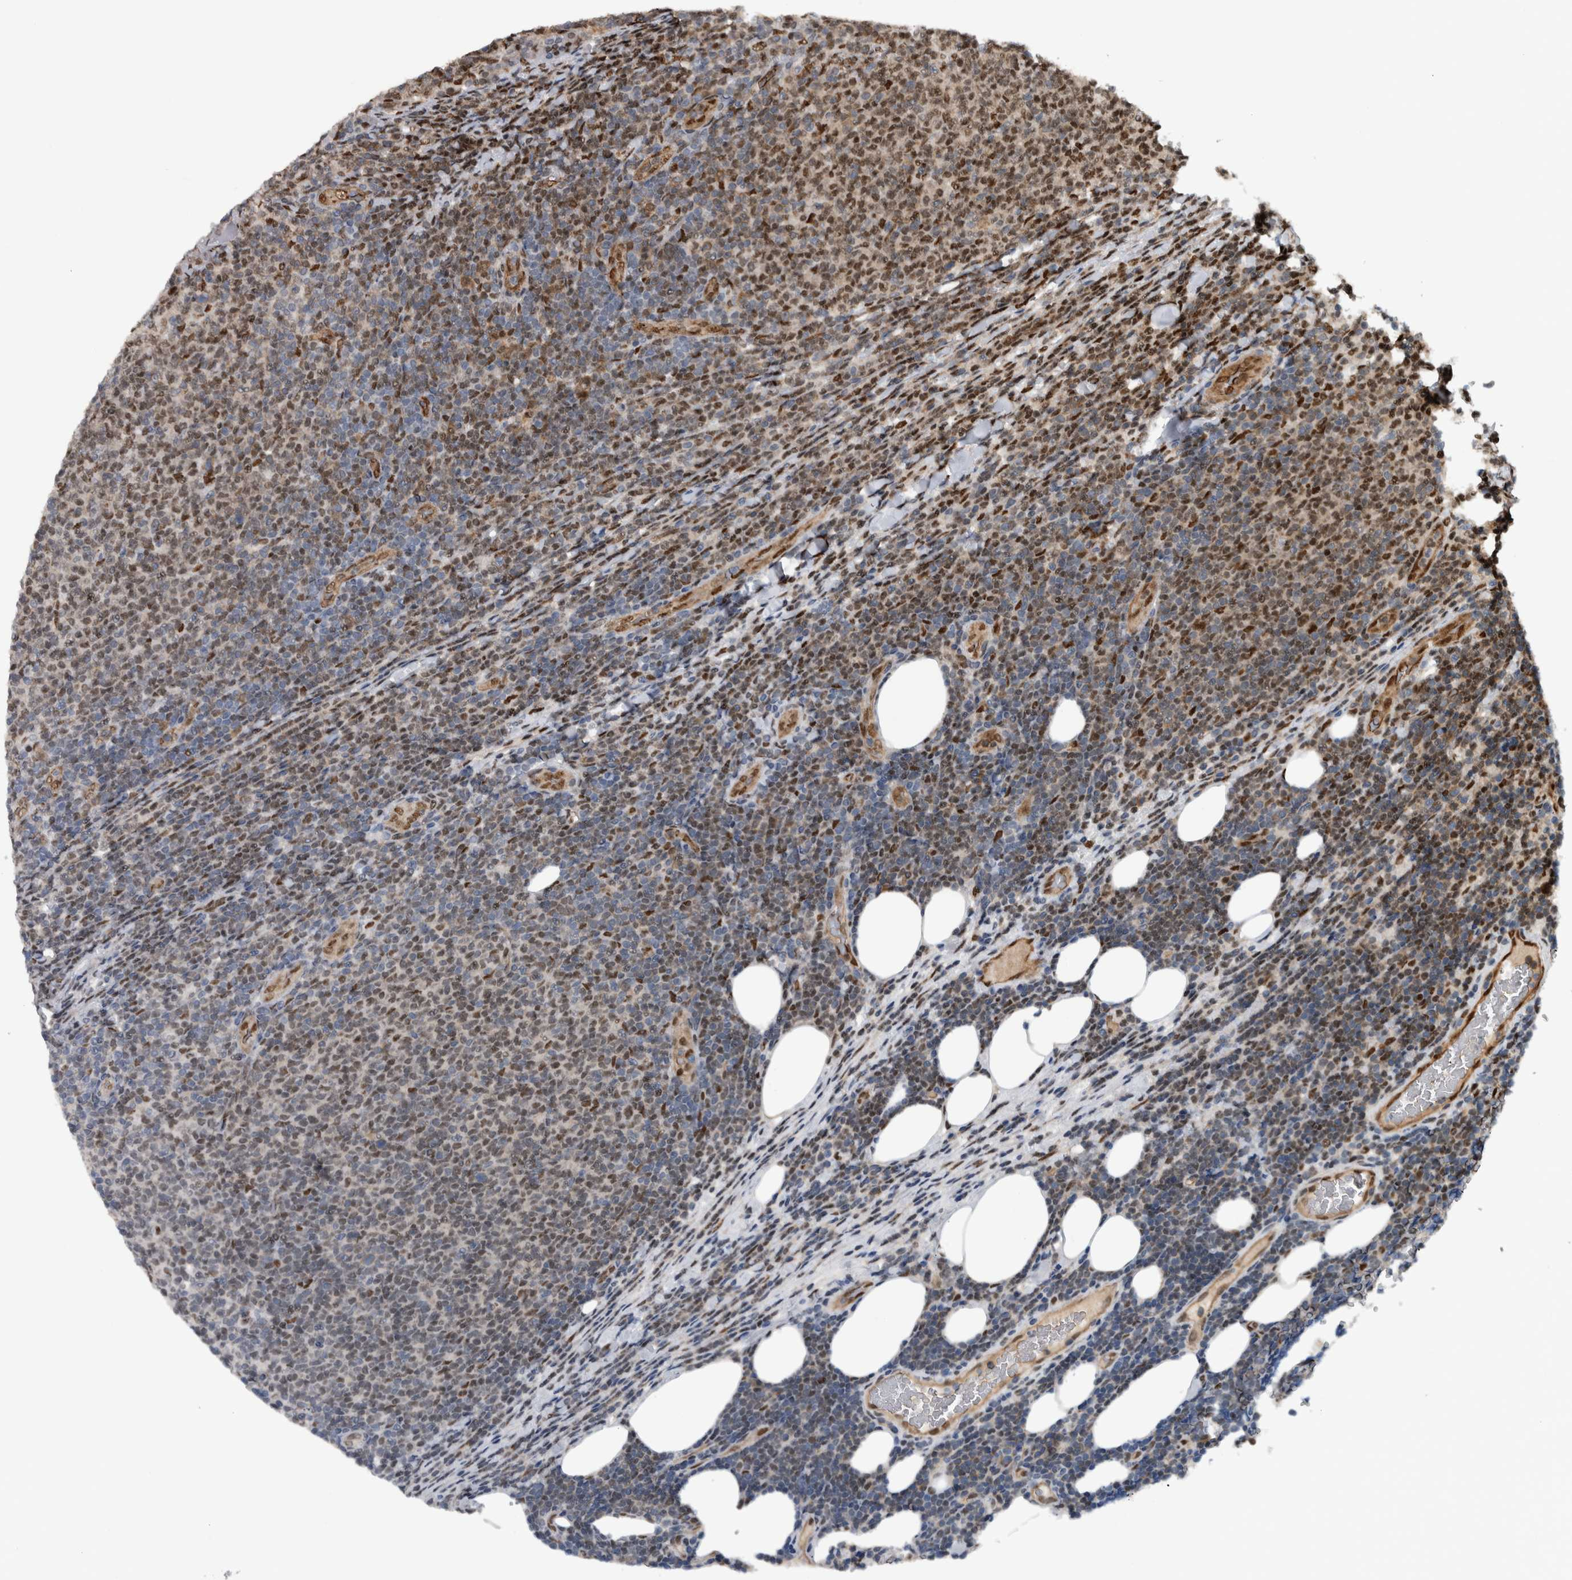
{"staining": {"intensity": "moderate", "quantity": "25%-75%", "location": "nuclear"}, "tissue": "lymphoma", "cell_type": "Tumor cells", "image_type": "cancer", "snomed": [{"axis": "morphology", "description": "Malignant lymphoma, non-Hodgkin's type, Low grade"}, {"axis": "topography", "description": "Lymph node"}], "caption": "Human low-grade malignant lymphoma, non-Hodgkin's type stained with a protein marker shows moderate staining in tumor cells.", "gene": "FAM135B", "patient": {"sex": "male", "age": 66}}